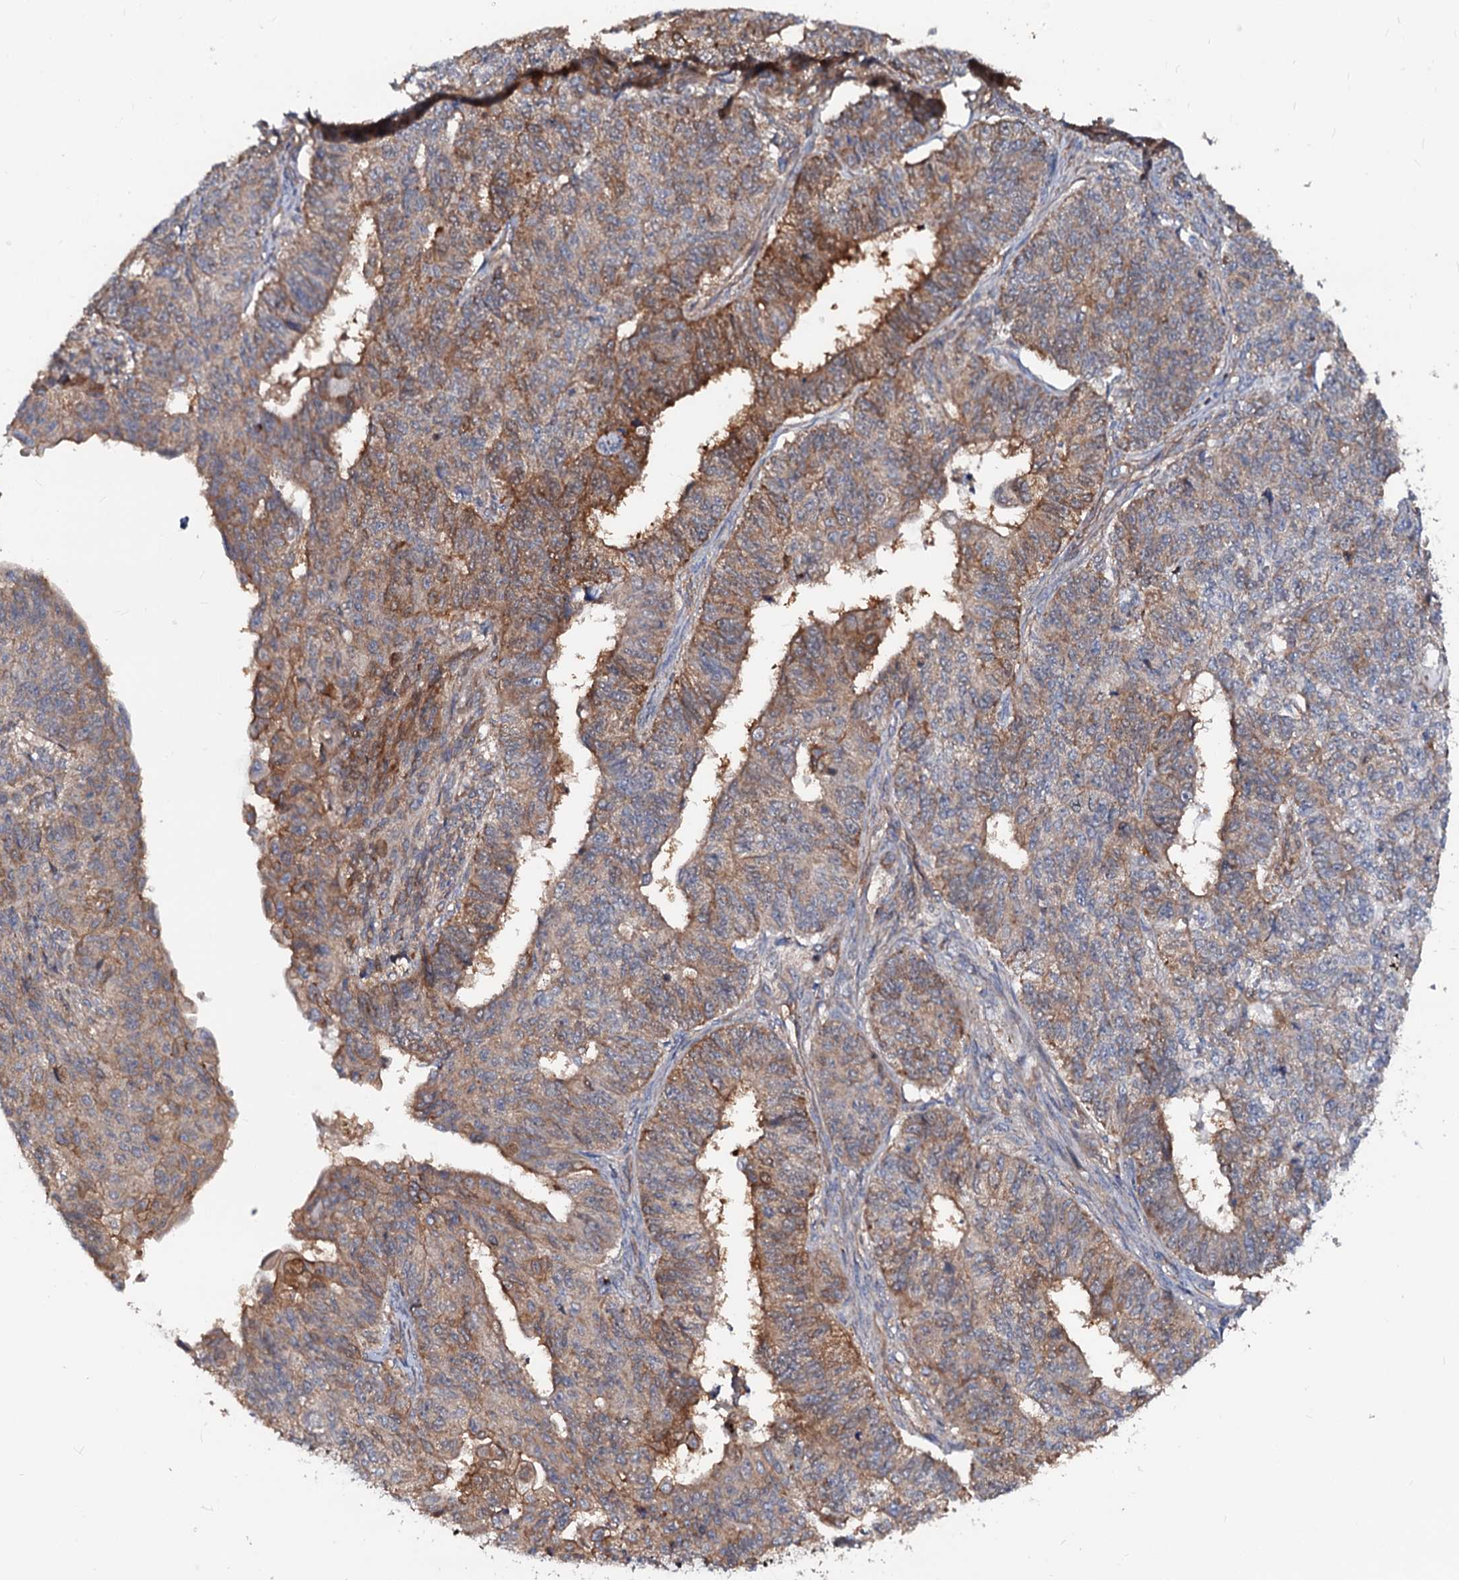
{"staining": {"intensity": "moderate", "quantity": "25%-75%", "location": "cytoplasmic/membranous"}, "tissue": "endometrial cancer", "cell_type": "Tumor cells", "image_type": "cancer", "snomed": [{"axis": "morphology", "description": "Adenocarcinoma, NOS"}, {"axis": "topography", "description": "Endometrium"}], "caption": "Endometrial cancer stained with a protein marker displays moderate staining in tumor cells.", "gene": "IDI1", "patient": {"sex": "female", "age": 32}}